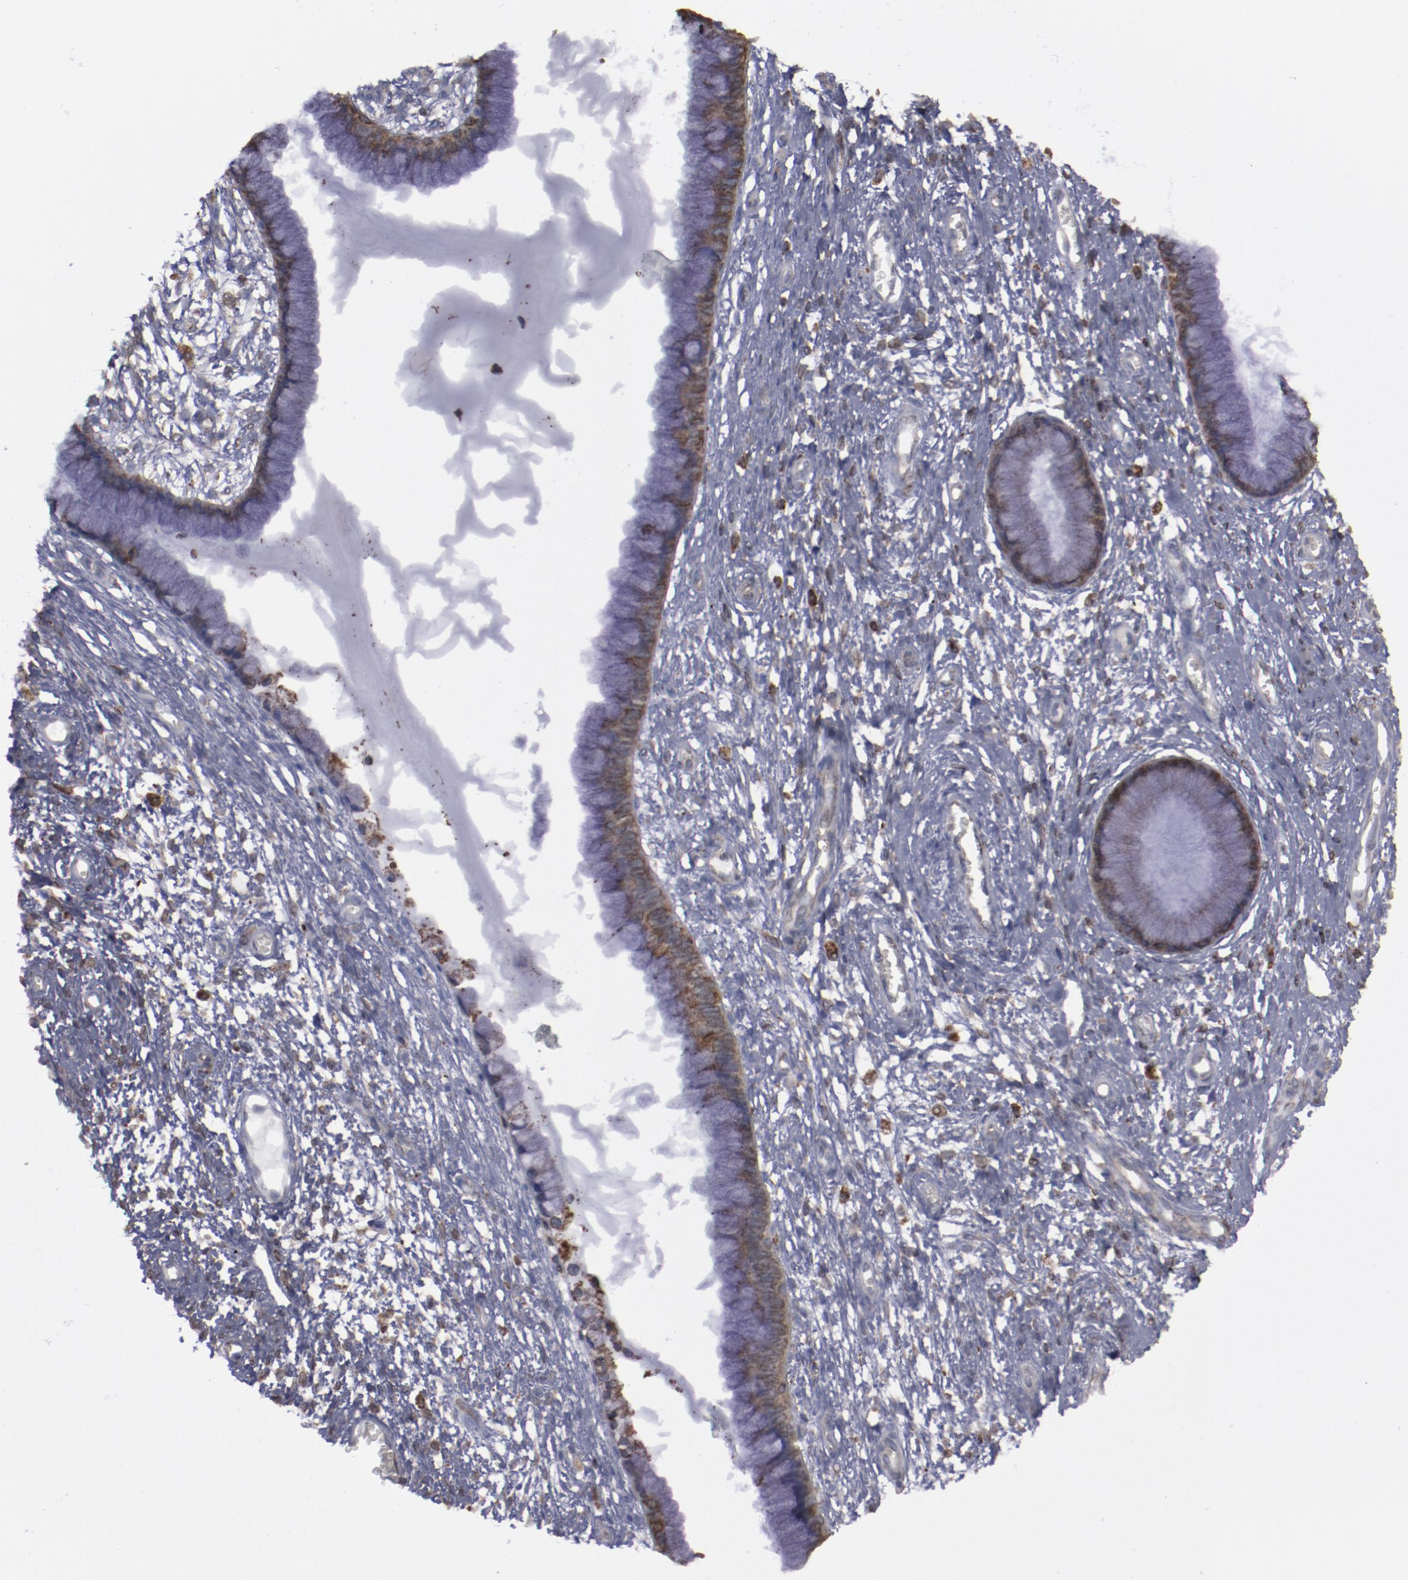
{"staining": {"intensity": "weak", "quantity": ">75%", "location": "cytoplasmic/membranous"}, "tissue": "cervix", "cell_type": "Glandular cells", "image_type": "normal", "snomed": [{"axis": "morphology", "description": "Normal tissue, NOS"}, {"axis": "topography", "description": "Cervix"}], "caption": "Immunohistochemical staining of unremarkable human cervix exhibits >75% levels of weak cytoplasmic/membranous protein positivity in about >75% of glandular cells. (Brightfield microscopy of DAB IHC at high magnification).", "gene": "ERLIN2", "patient": {"sex": "female", "age": 55}}